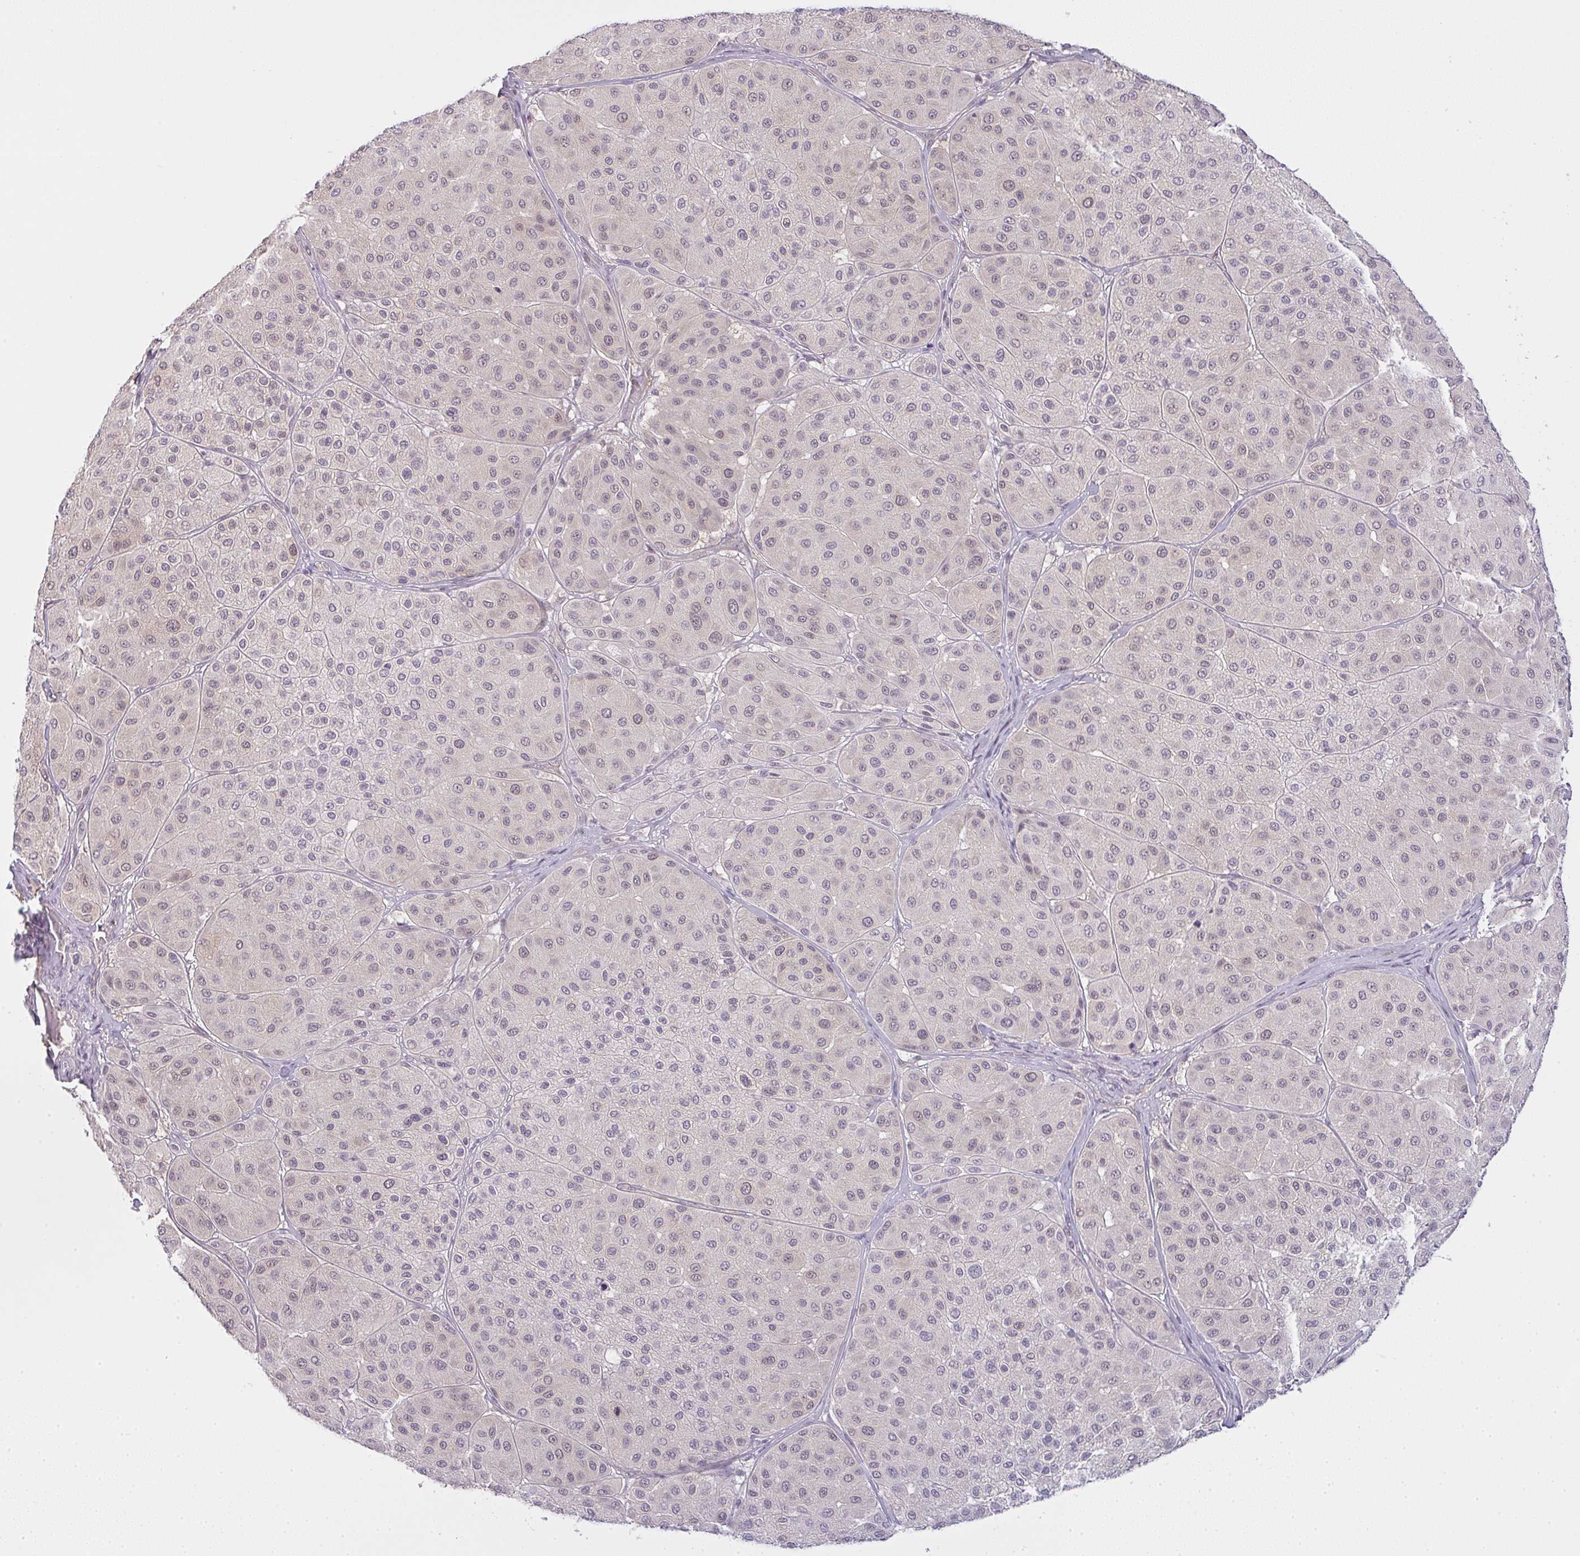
{"staining": {"intensity": "weak", "quantity": "25%-75%", "location": "nuclear"}, "tissue": "melanoma", "cell_type": "Tumor cells", "image_type": "cancer", "snomed": [{"axis": "morphology", "description": "Malignant melanoma, Metastatic site"}, {"axis": "topography", "description": "Smooth muscle"}], "caption": "Immunohistochemistry (IHC) staining of melanoma, which shows low levels of weak nuclear staining in approximately 25%-75% of tumor cells indicating weak nuclear protein expression. The staining was performed using DAB (brown) for protein detection and nuclei were counterstained in hematoxylin (blue).", "gene": "CSE1L", "patient": {"sex": "male", "age": 41}}